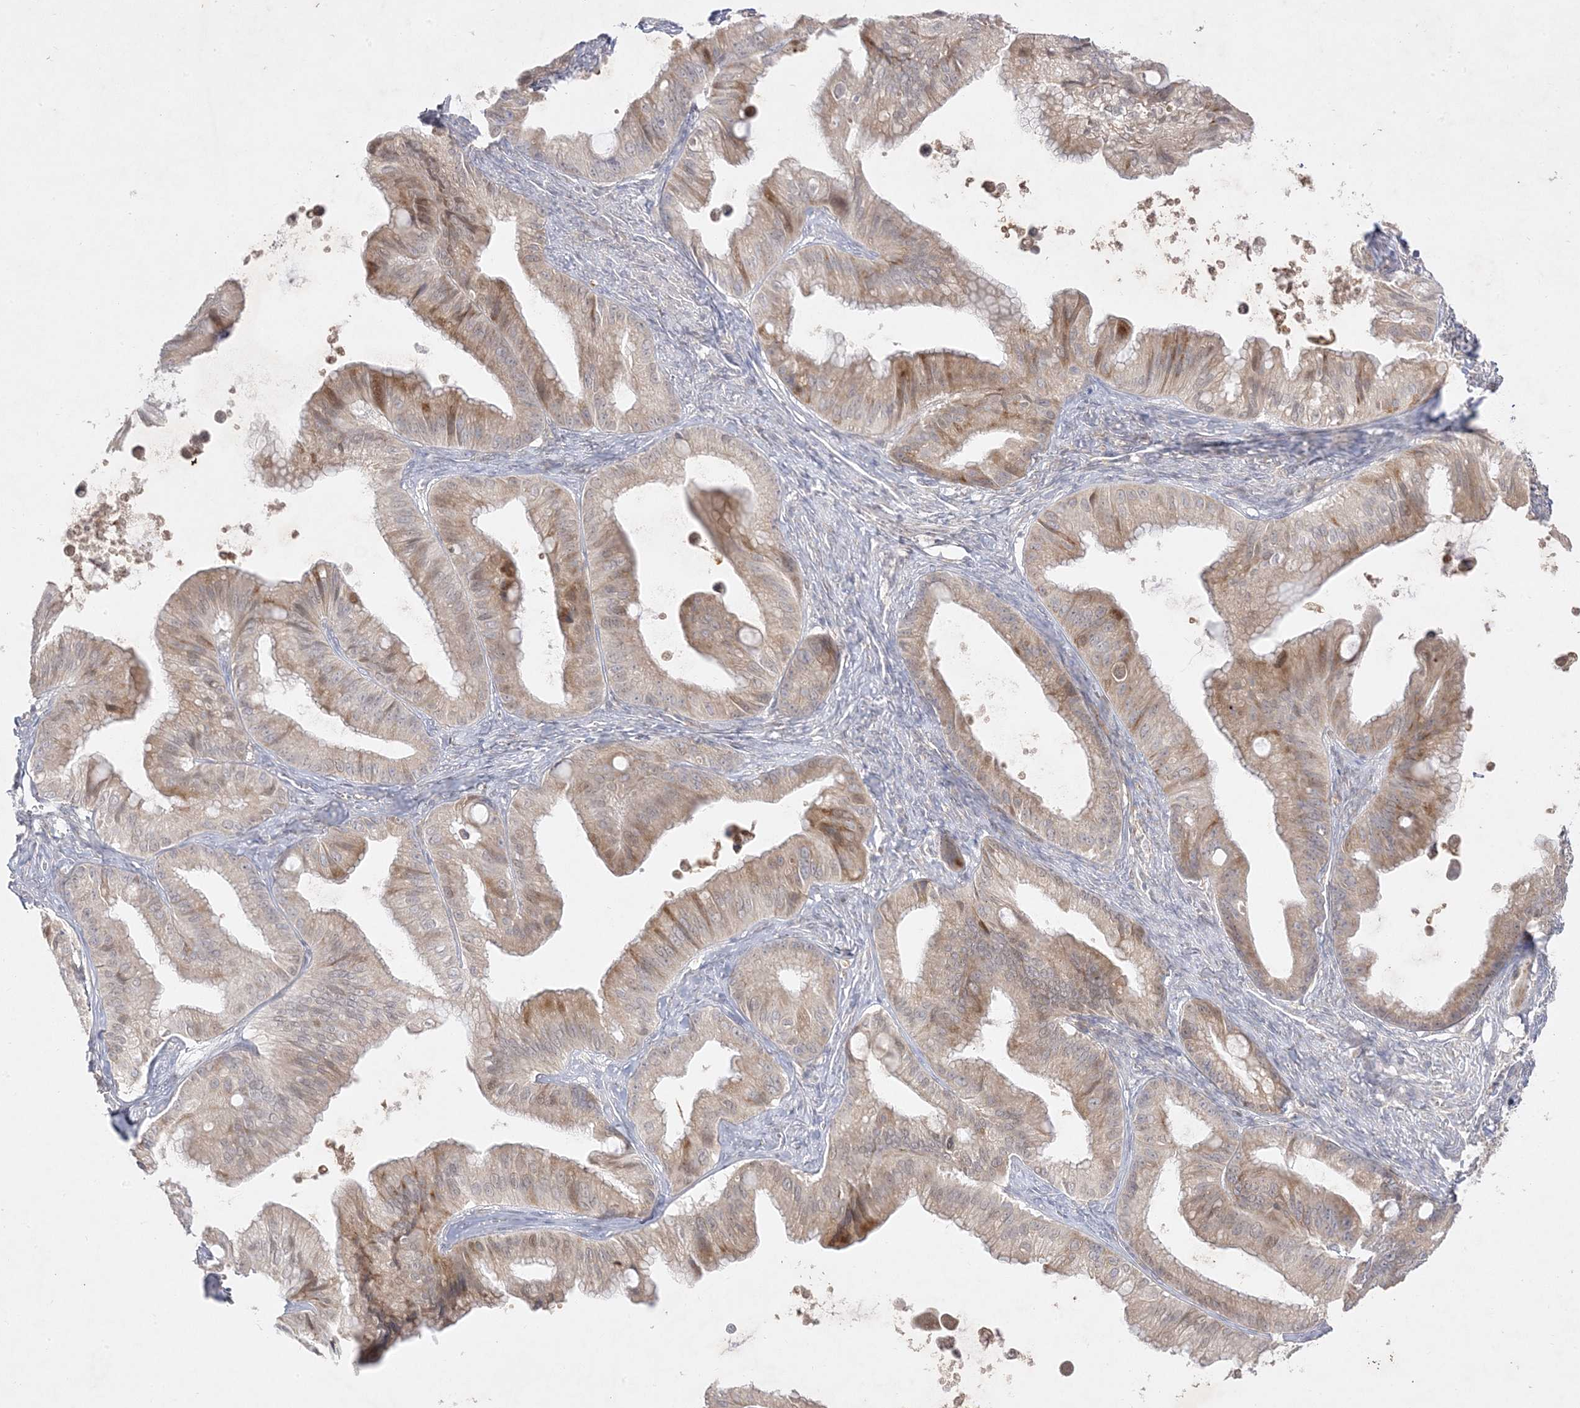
{"staining": {"intensity": "moderate", "quantity": "<25%", "location": "cytoplasmic/membranous"}, "tissue": "ovarian cancer", "cell_type": "Tumor cells", "image_type": "cancer", "snomed": [{"axis": "morphology", "description": "Cystadenocarcinoma, mucinous, NOS"}, {"axis": "topography", "description": "Ovary"}], "caption": "Ovarian cancer was stained to show a protein in brown. There is low levels of moderate cytoplasmic/membranous staining in approximately <25% of tumor cells.", "gene": "C2CD2", "patient": {"sex": "female", "age": 71}}